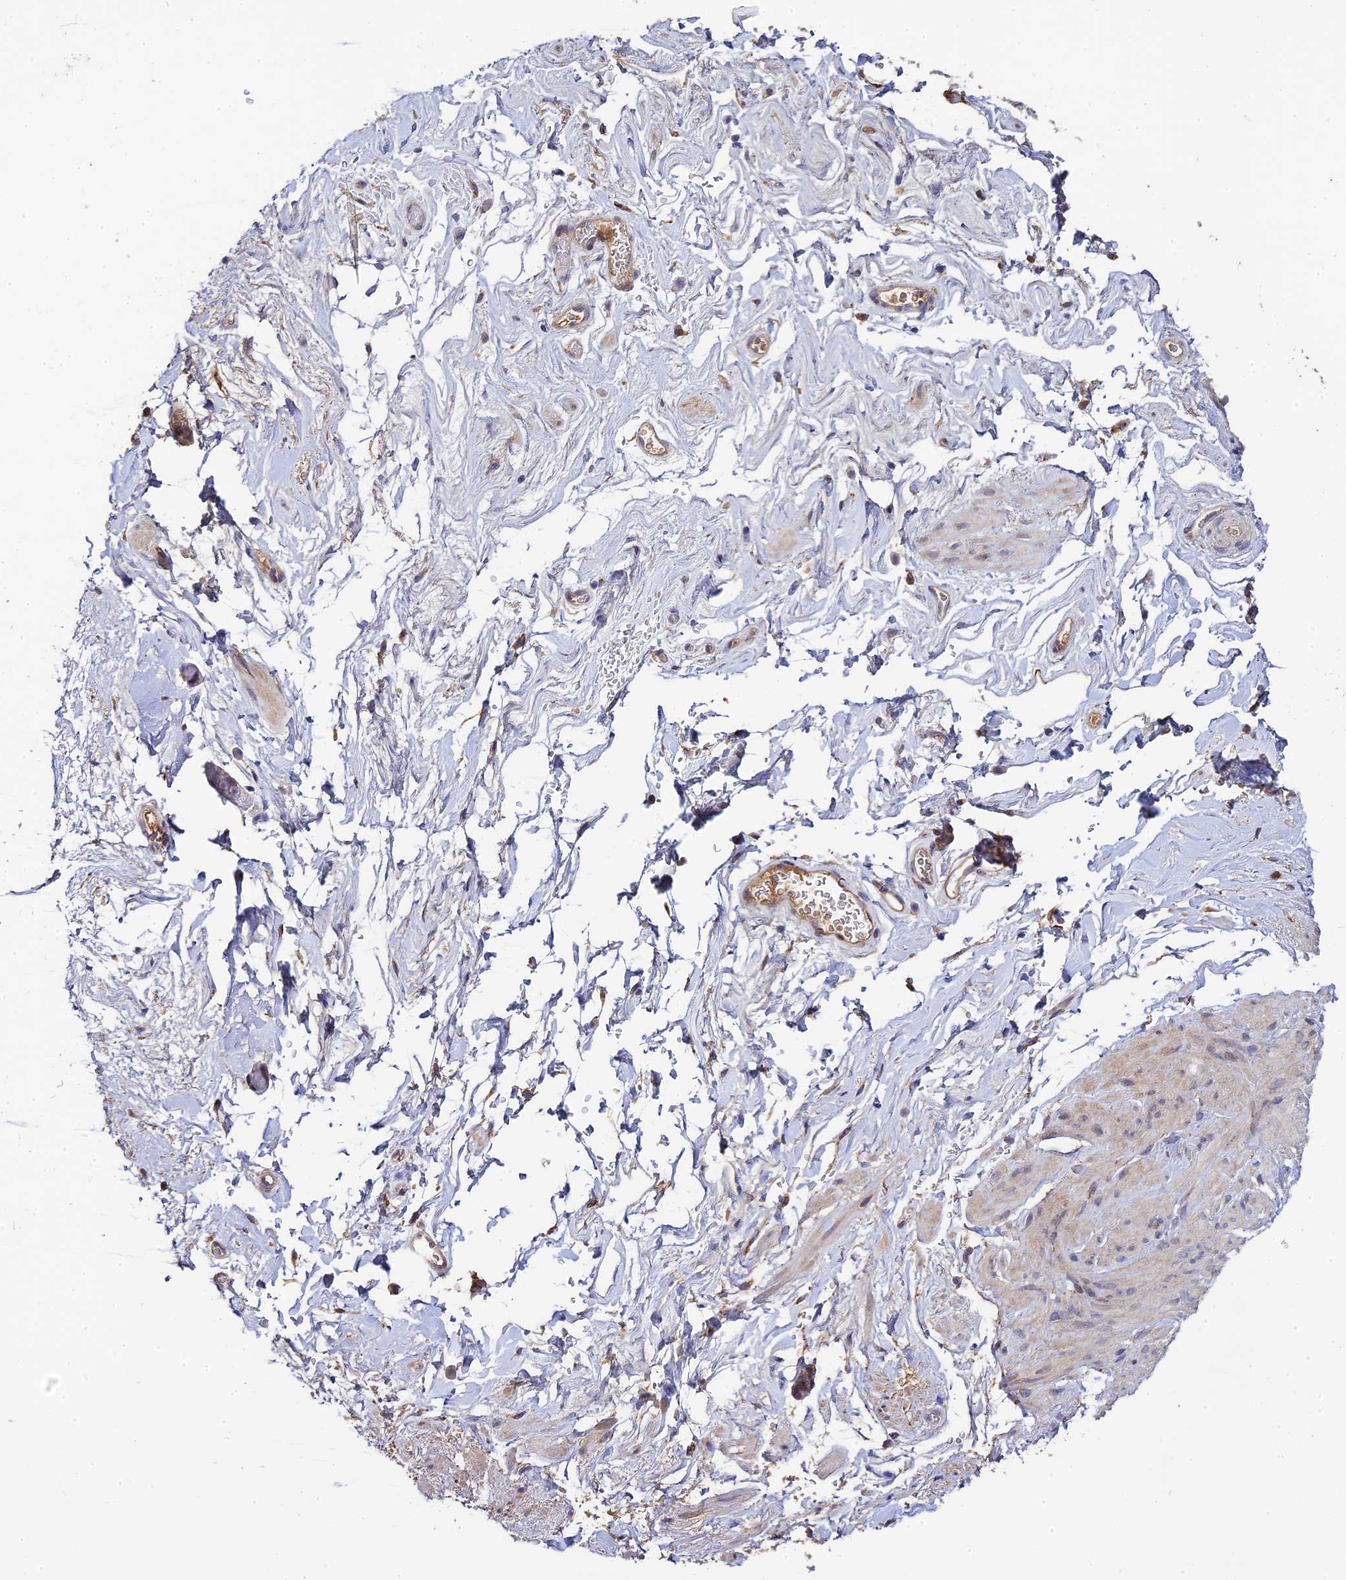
{"staining": {"intensity": "weak", "quantity": "25%-75%", "location": "cytoplasmic/membranous"}, "tissue": "smooth muscle", "cell_type": "Smooth muscle cells", "image_type": "normal", "snomed": [{"axis": "morphology", "description": "Normal tissue, NOS"}, {"axis": "topography", "description": "Smooth muscle"}, {"axis": "topography", "description": "Peripheral nerve tissue"}], "caption": "Weak cytoplasmic/membranous expression is present in approximately 25%-75% of smooth muscle cells in benign smooth muscle. Nuclei are stained in blue.", "gene": "P3H3", "patient": {"sex": "male", "age": 69}}